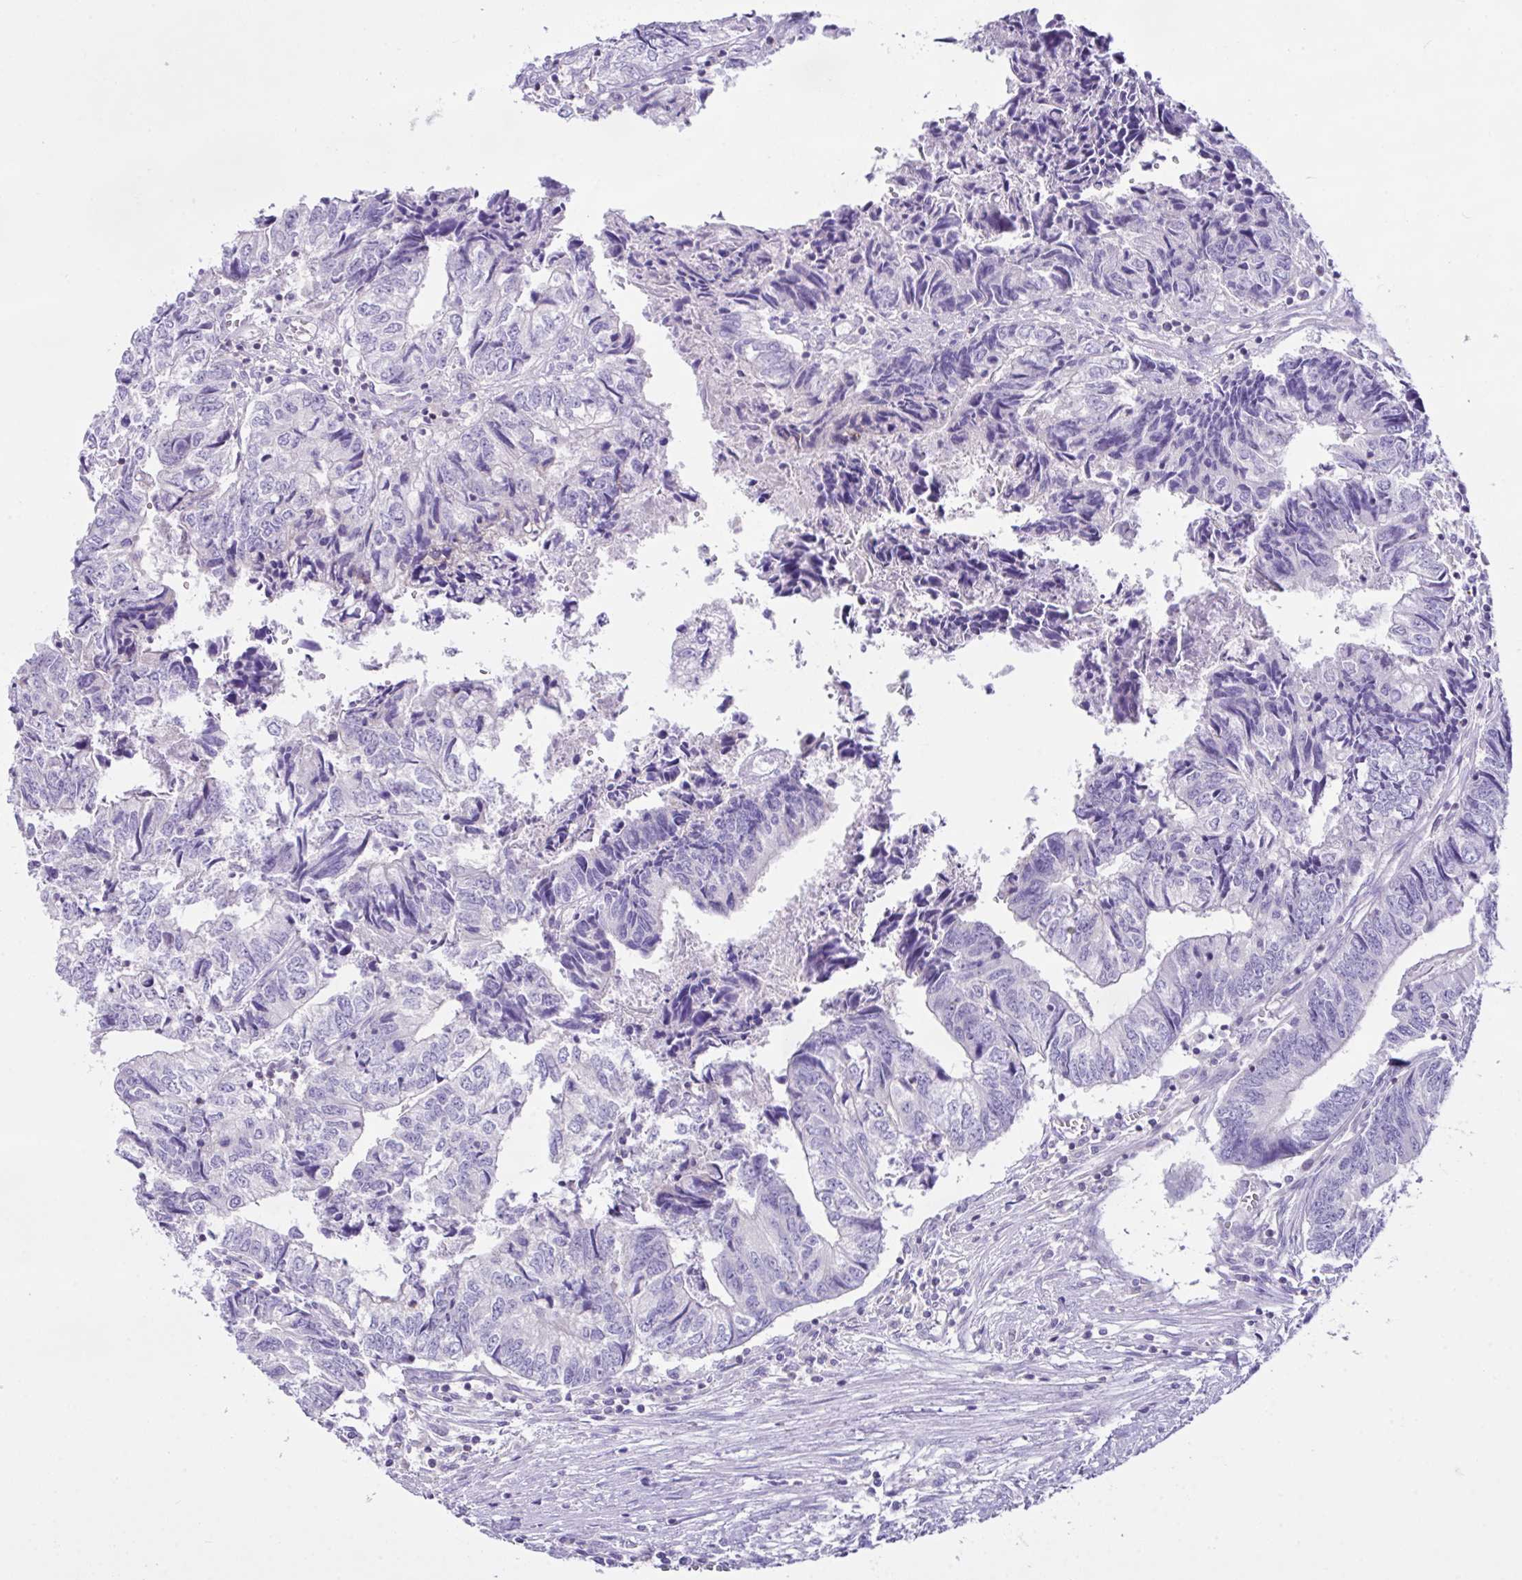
{"staining": {"intensity": "negative", "quantity": "none", "location": "none"}, "tissue": "colorectal cancer", "cell_type": "Tumor cells", "image_type": "cancer", "snomed": [{"axis": "morphology", "description": "Adenocarcinoma, NOS"}, {"axis": "topography", "description": "Colon"}], "caption": "IHC of human colorectal cancer exhibits no expression in tumor cells. Nuclei are stained in blue.", "gene": "D2HGDH", "patient": {"sex": "male", "age": 86}}